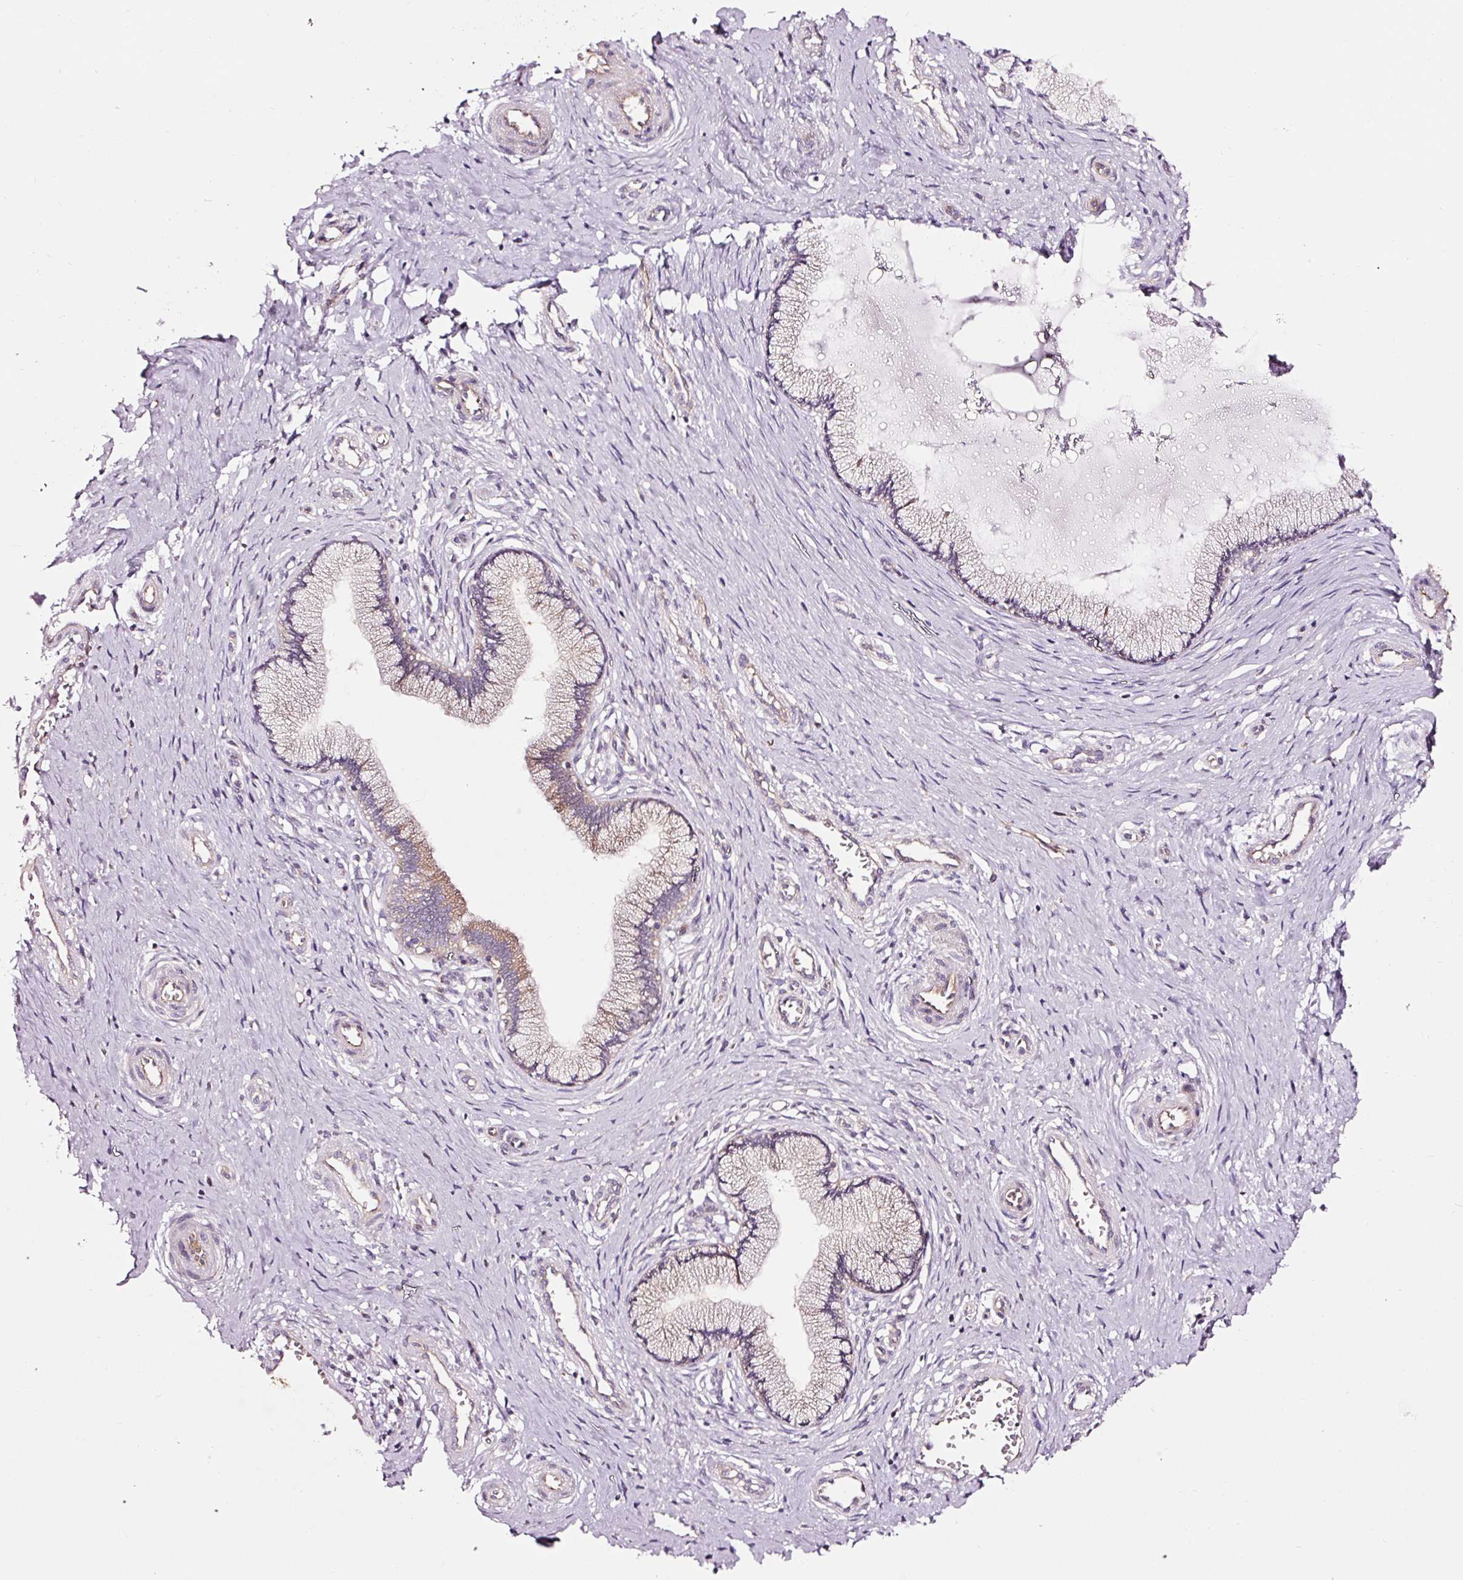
{"staining": {"intensity": "weak", "quantity": "25%-75%", "location": "cytoplasmic/membranous"}, "tissue": "cervix", "cell_type": "Glandular cells", "image_type": "normal", "snomed": [{"axis": "morphology", "description": "Normal tissue, NOS"}, {"axis": "topography", "description": "Cervix"}], "caption": "Immunohistochemical staining of unremarkable human cervix reveals low levels of weak cytoplasmic/membranous positivity in about 25%-75% of glandular cells.", "gene": "NAPA", "patient": {"sex": "female", "age": 36}}